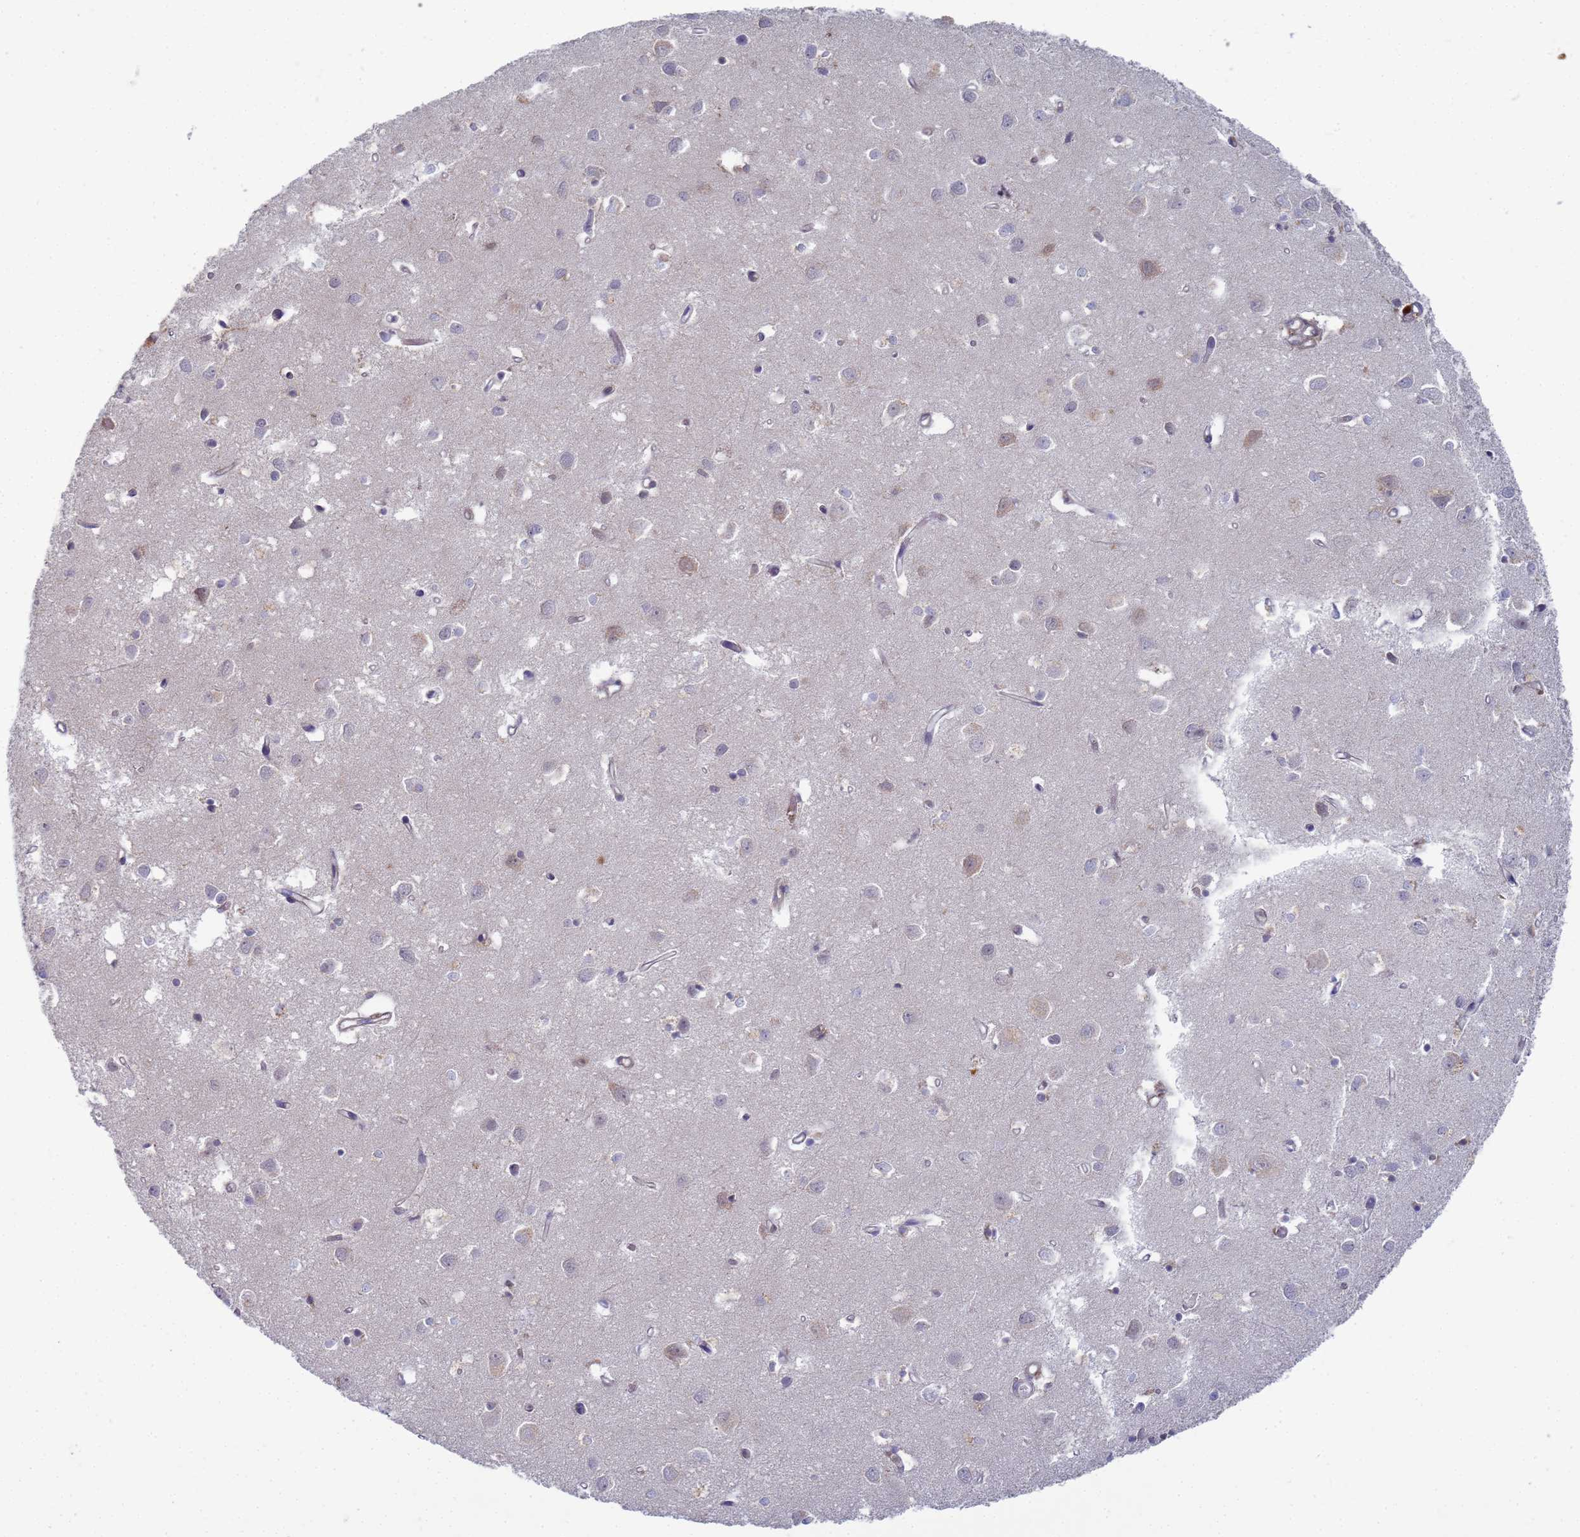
{"staining": {"intensity": "weak", "quantity": "<25%", "location": "cytoplasmic/membranous"}, "tissue": "cerebral cortex", "cell_type": "Endothelial cells", "image_type": "normal", "snomed": [{"axis": "morphology", "description": "Normal tissue, NOS"}, {"axis": "topography", "description": "Cerebral cortex"}], "caption": "Protein analysis of normal cerebral cortex reveals no significant positivity in endothelial cells.", "gene": "SHARPIN", "patient": {"sex": "female", "age": 64}}